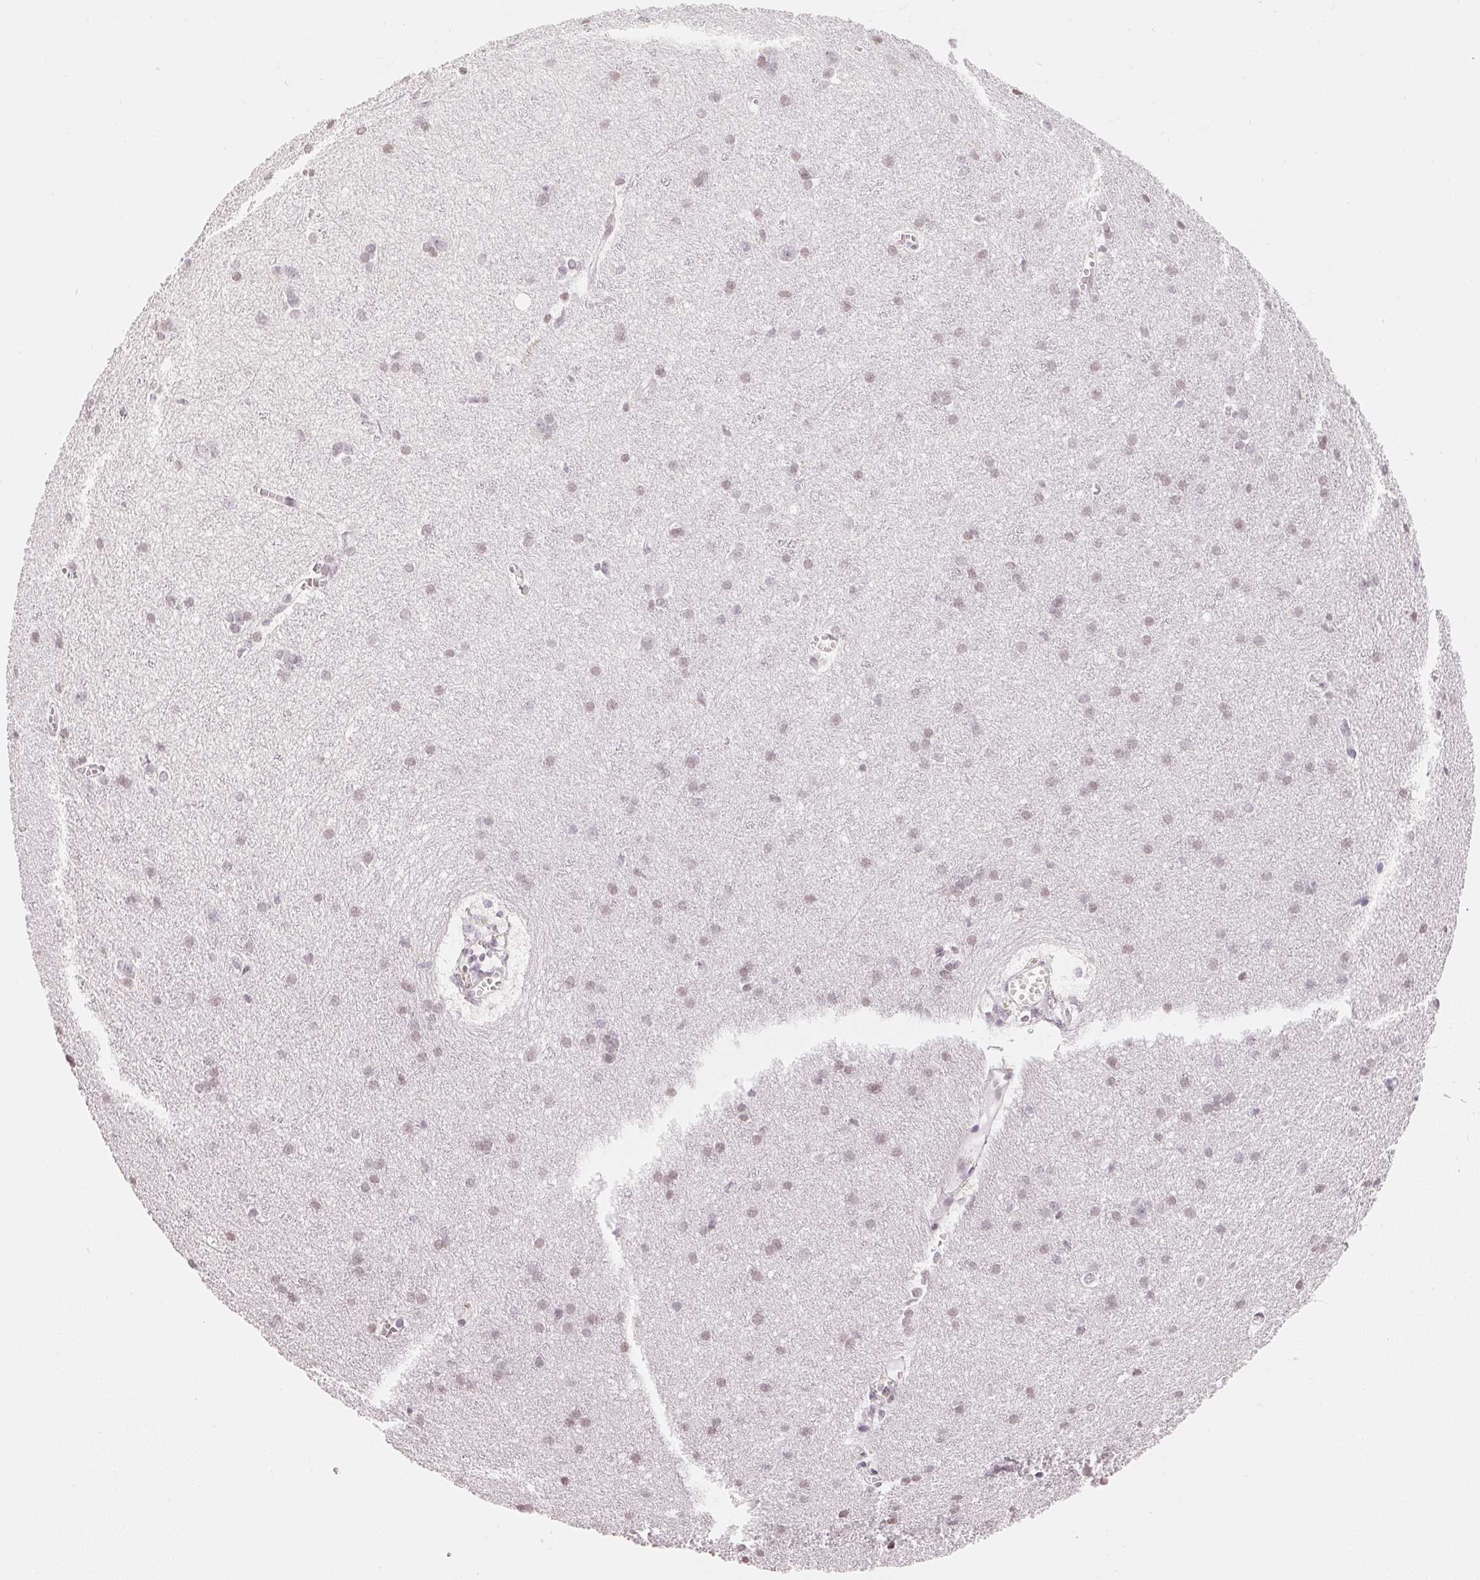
{"staining": {"intensity": "negative", "quantity": "none", "location": "none"}, "tissue": "cerebral cortex", "cell_type": "Endothelial cells", "image_type": "normal", "snomed": [{"axis": "morphology", "description": "Normal tissue, NOS"}, {"axis": "topography", "description": "Cerebral cortex"}], "caption": "Cerebral cortex stained for a protein using IHC displays no staining endothelial cells.", "gene": "SLC22A8", "patient": {"sex": "male", "age": 37}}